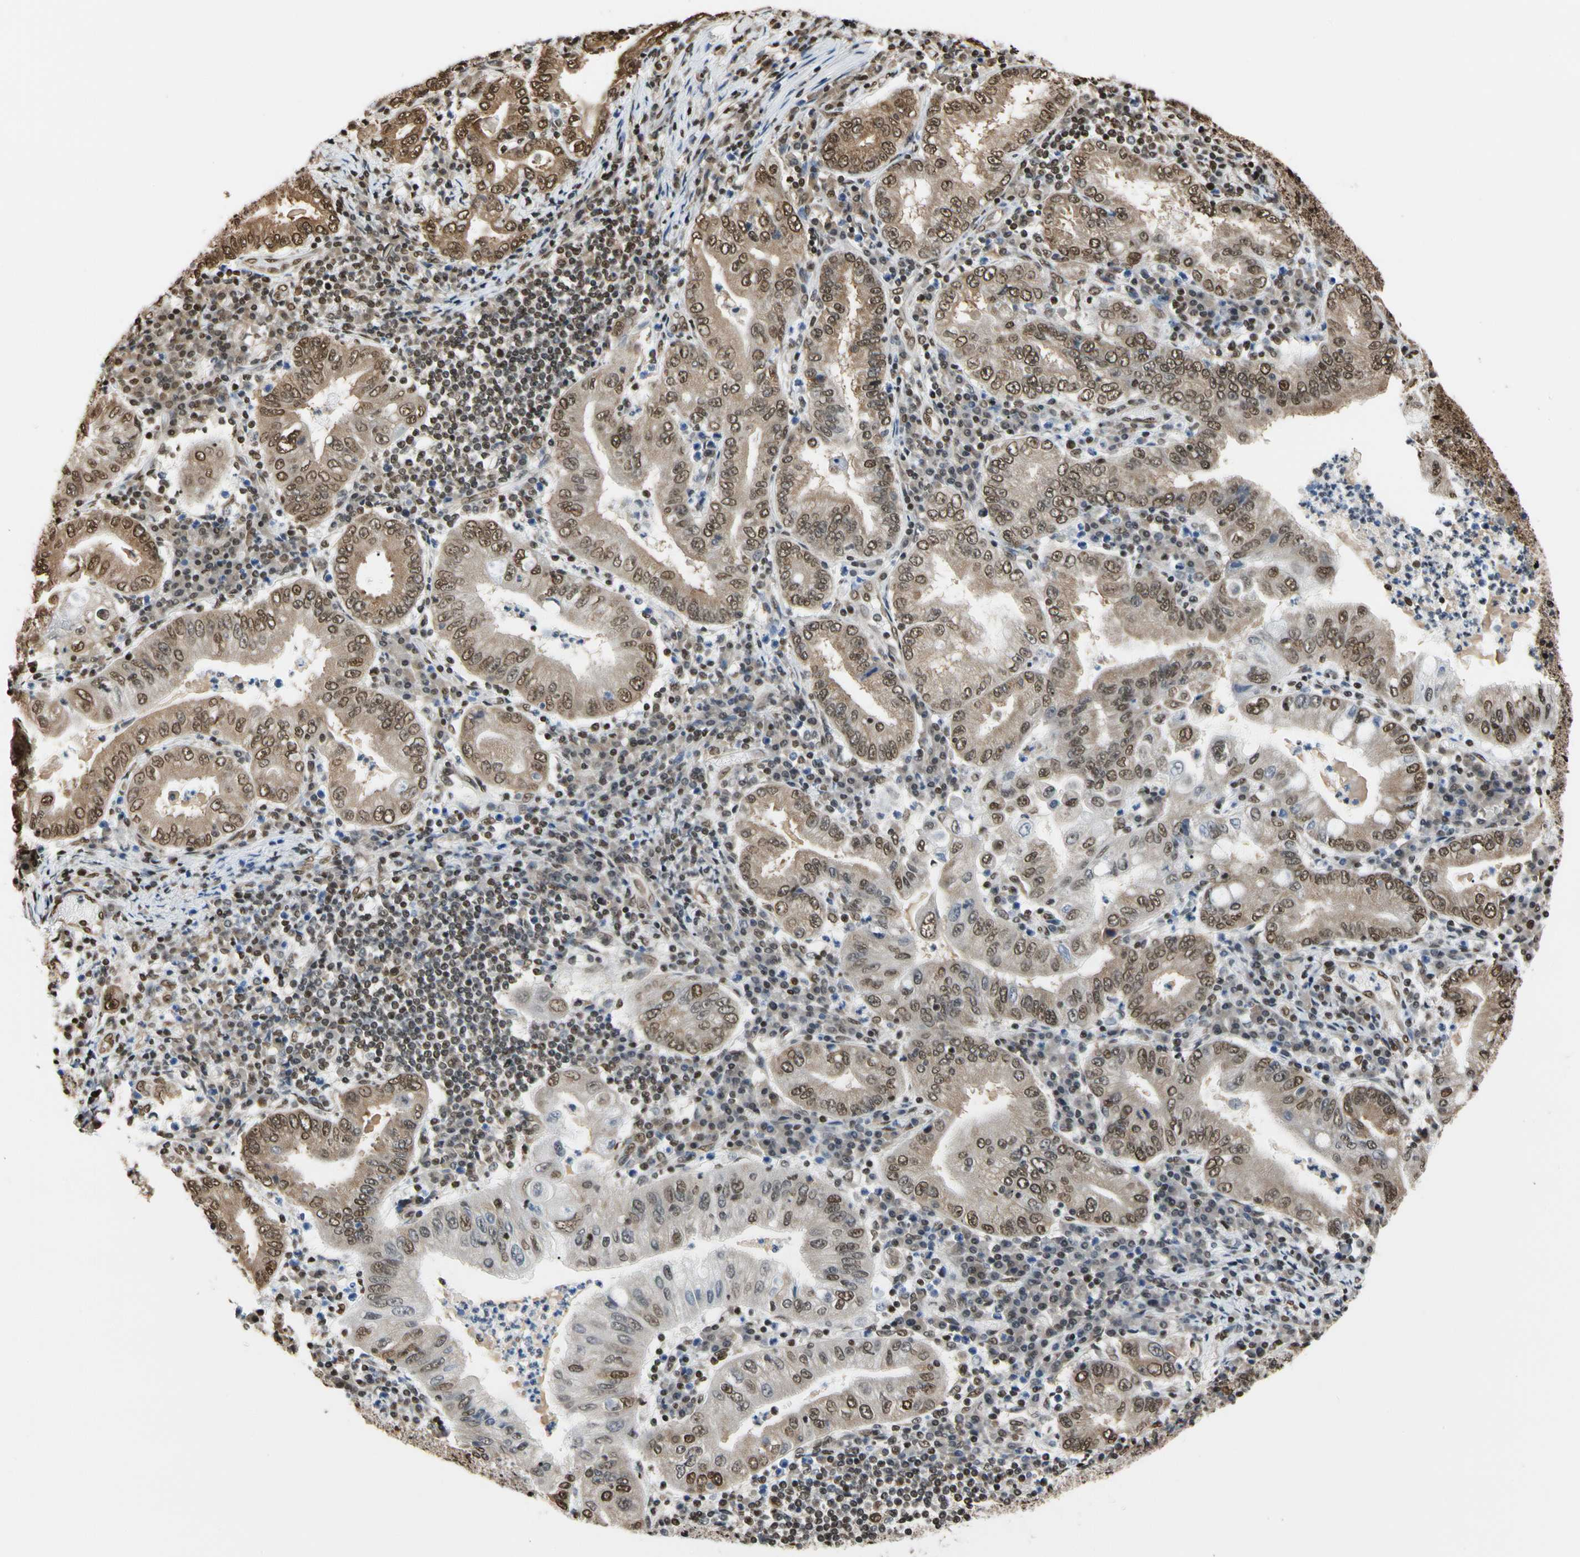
{"staining": {"intensity": "moderate", "quantity": ">75%", "location": "cytoplasmic/membranous,nuclear"}, "tissue": "stomach cancer", "cell_type": "Tumor cells", "image_type": "cancer", "snomed": [{"axis": "morphology", "description": "Normal tissue, NOS"}, {"axis": "morphology", "description": "Adenocarcinoma, NOS"}, {"axis": "topography", "description": "Esophagus"}, {"axis": "topography", "description": "Stomach, upper"}, {"axis": "topography", "description": "Peripheral nerve tissue"}], "caption": "Stomach cancer stained with a protein marker shows moderate staining in tumor cells.", "gene": "HNRNPK", "patient": {"sex": "male", "age": 62}}